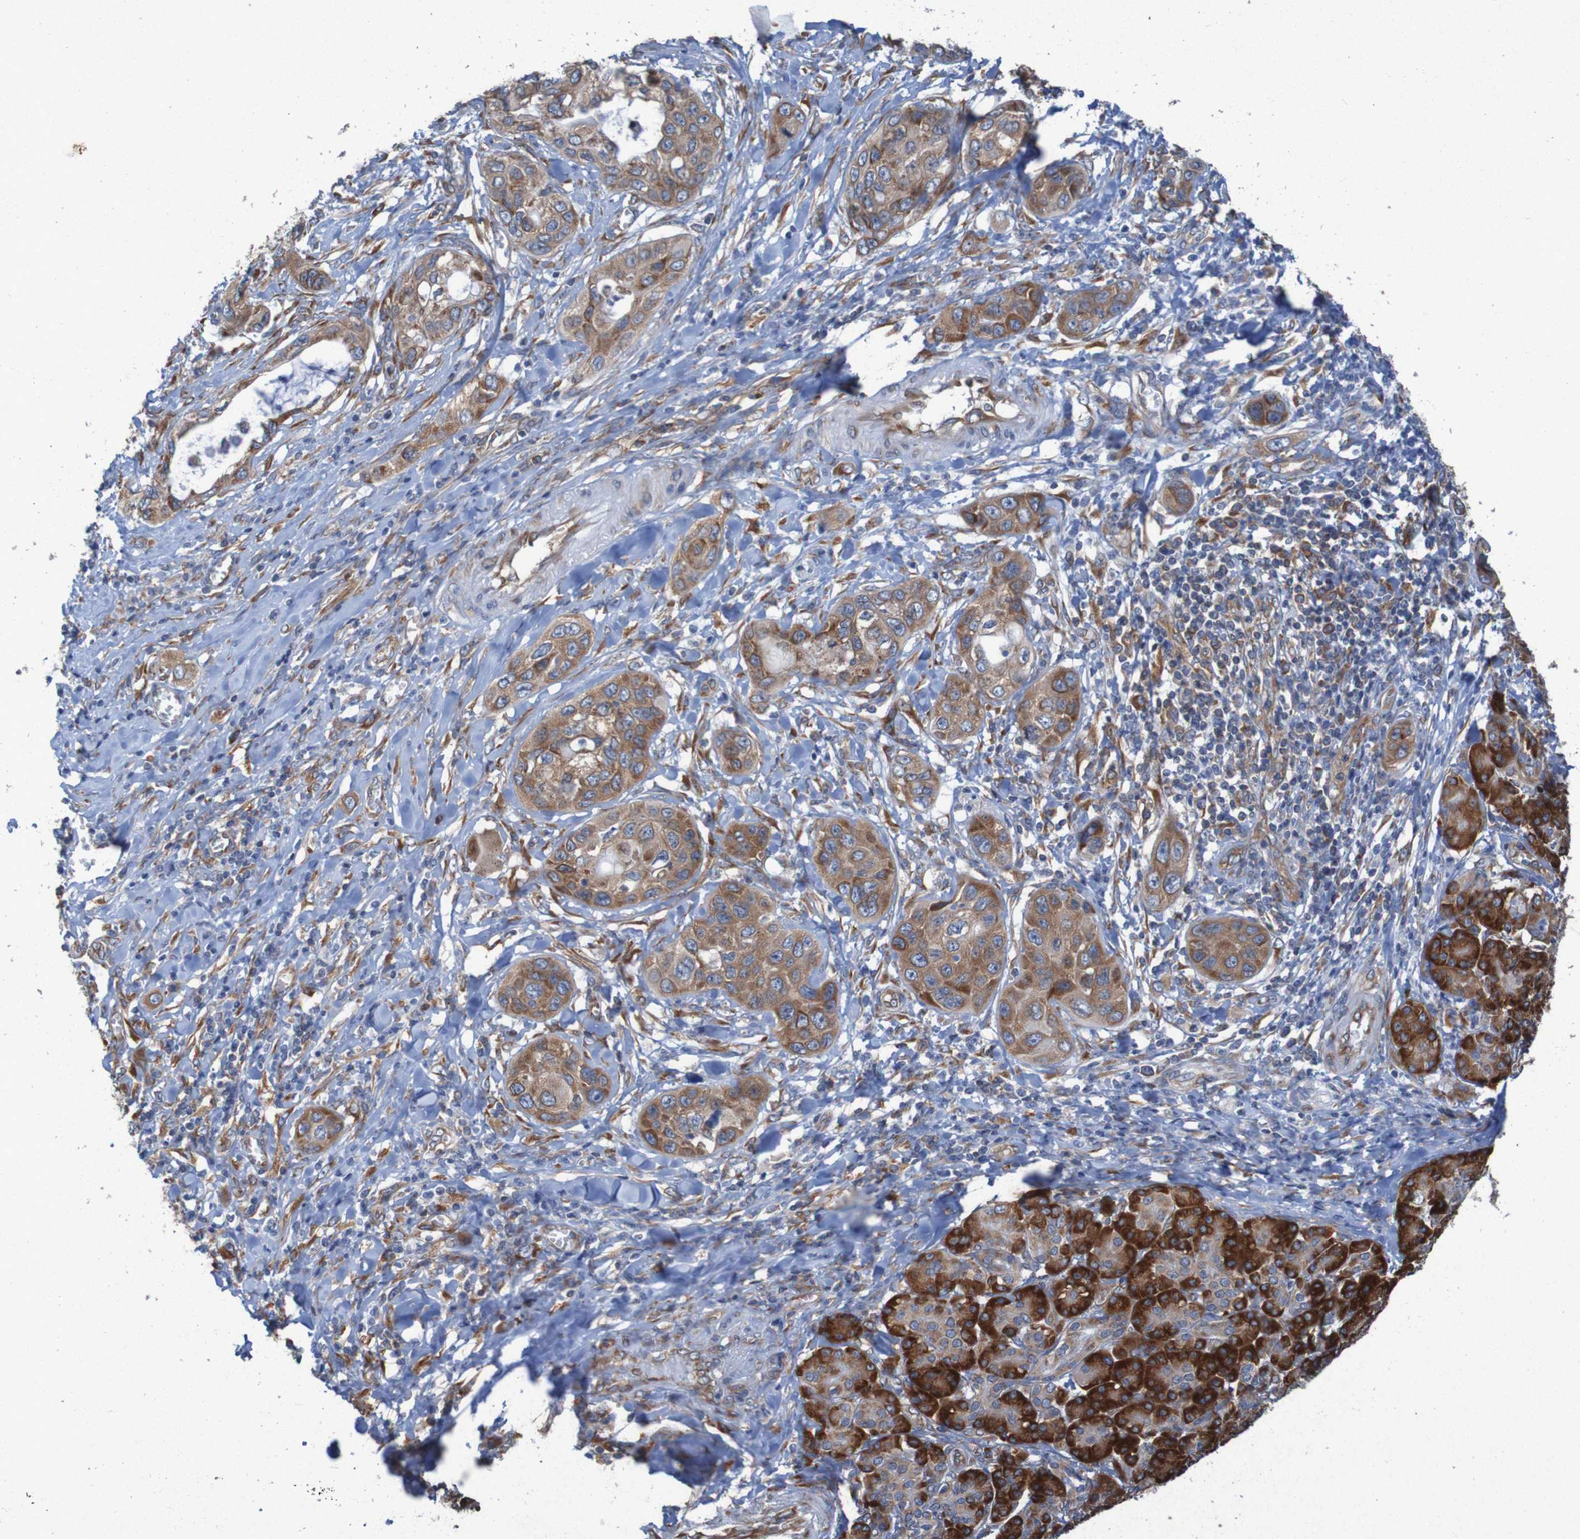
{"staining": {"intensity": "moderate", "quantity": ">75%", "location": "cytoplasmic/membranous"}, "tissue": "pancreatic cancer", "cell_type": "Tumor cells", "image_type": "cancer", "snomed": [{"axis": "morphology", "description": "Adenocarcinoma, NOS"}, {"axis": "topography", "description": "Pancreas"}], "caption": "Pancreatic cancer tissue displays moderate cytoplasmic/membranous positivity in about >75% of tumor cells", "gene": "RPL10", "patient": {"sex": "female", "age": 70}}